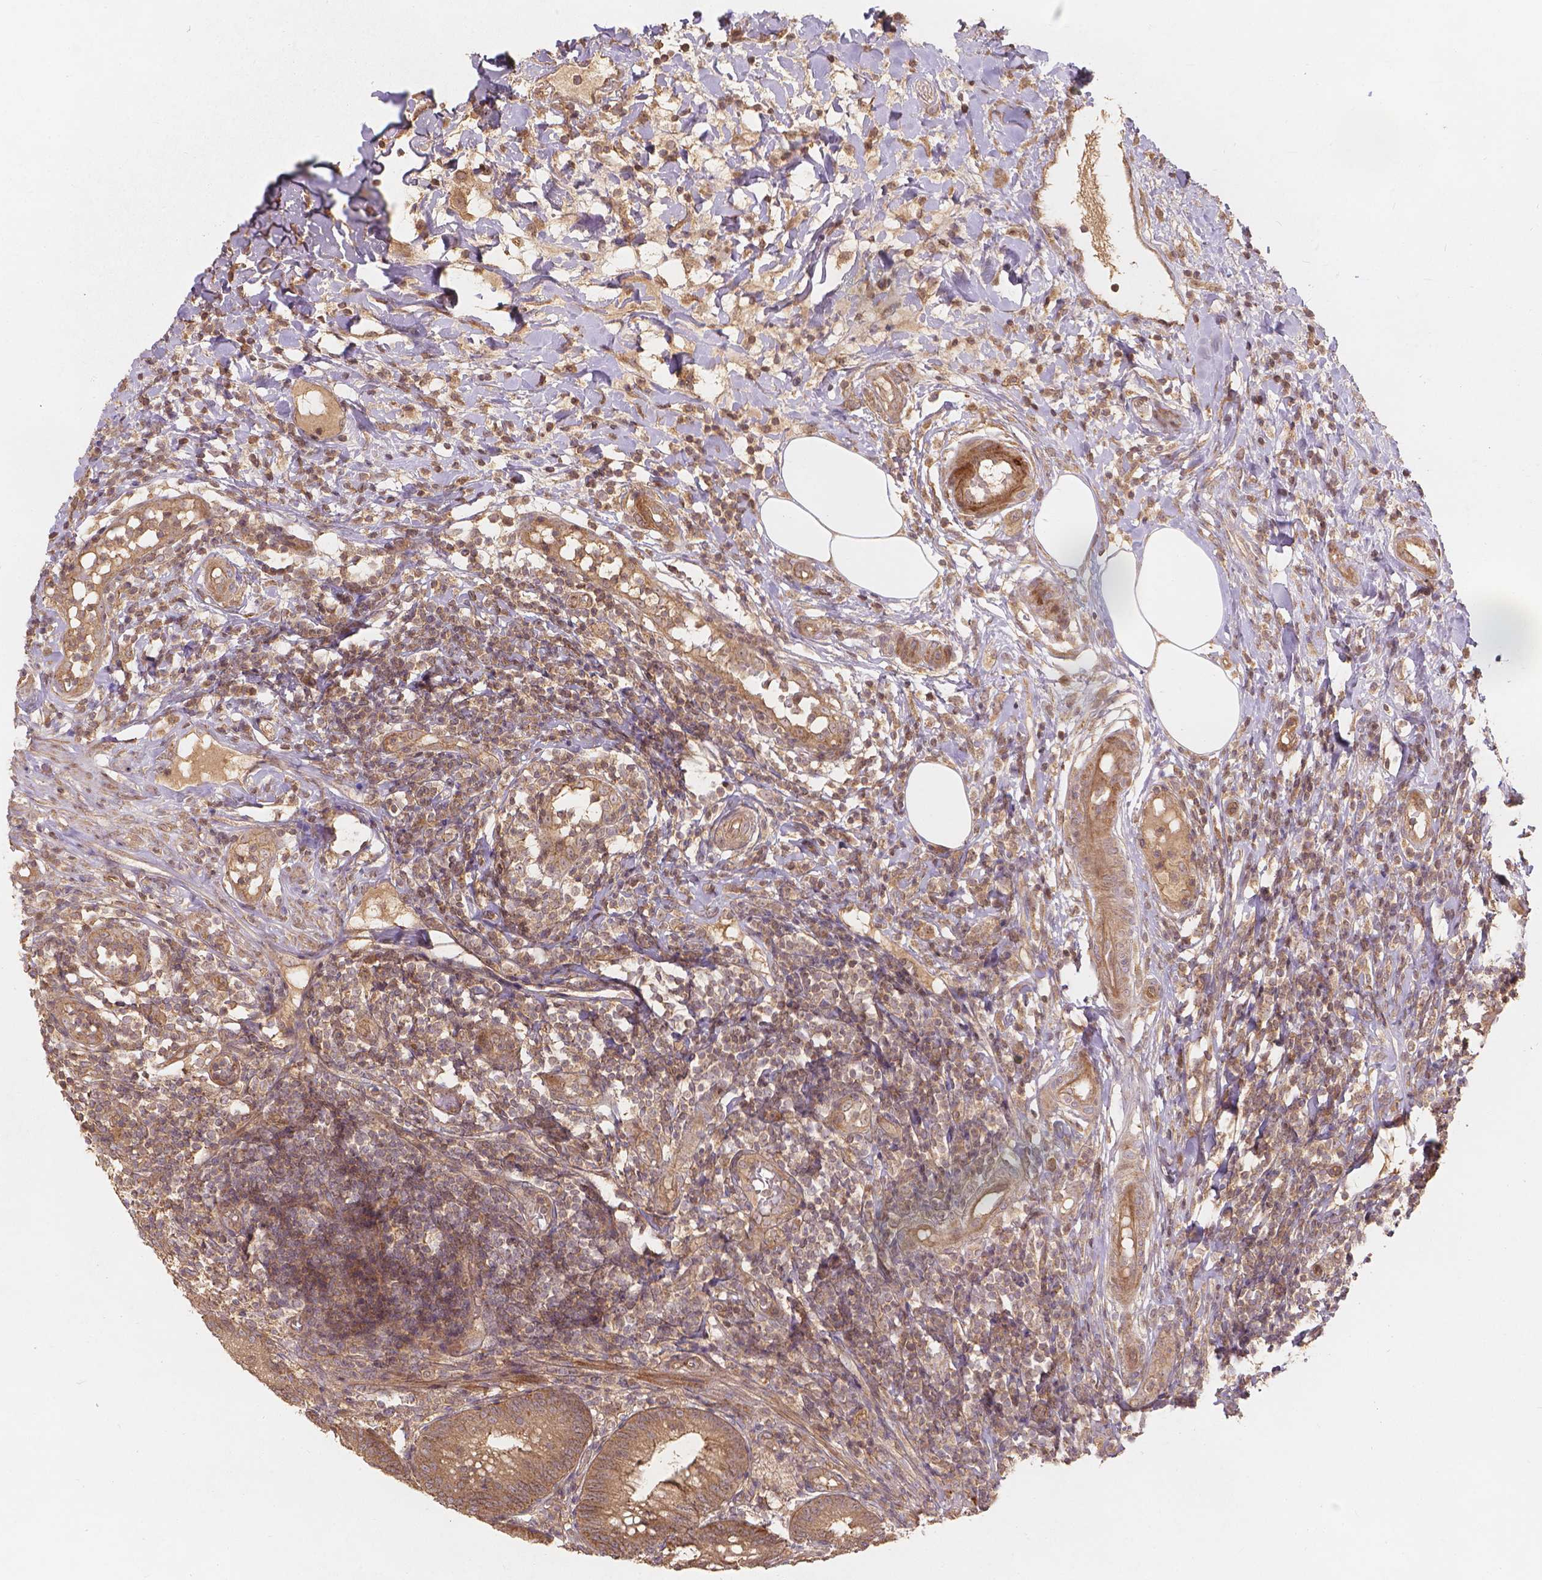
{"staining": {"intensity": "moderate", "quantity": ">75%", "location": "cytoplasmic/membranous"}, "tissue": "appendix", "cell_type": "Glandular cells", "image_type": "normal", "snomed": [{"axis": "morphology", "description": "Normal tissue, NOS"}, {"axis": "morphology", "description": "Inflammation, NOS"}, {"axis": "topography", "description": "Appendix"}], "caption": "The photomicrograph shows staining of unremarkable appendix, revealing moderate cytoplasmic/membranous protein staining (brown color) within glandular cells.", "gene": "XPR1", "patient": {"sex": "male", "age": 16}}